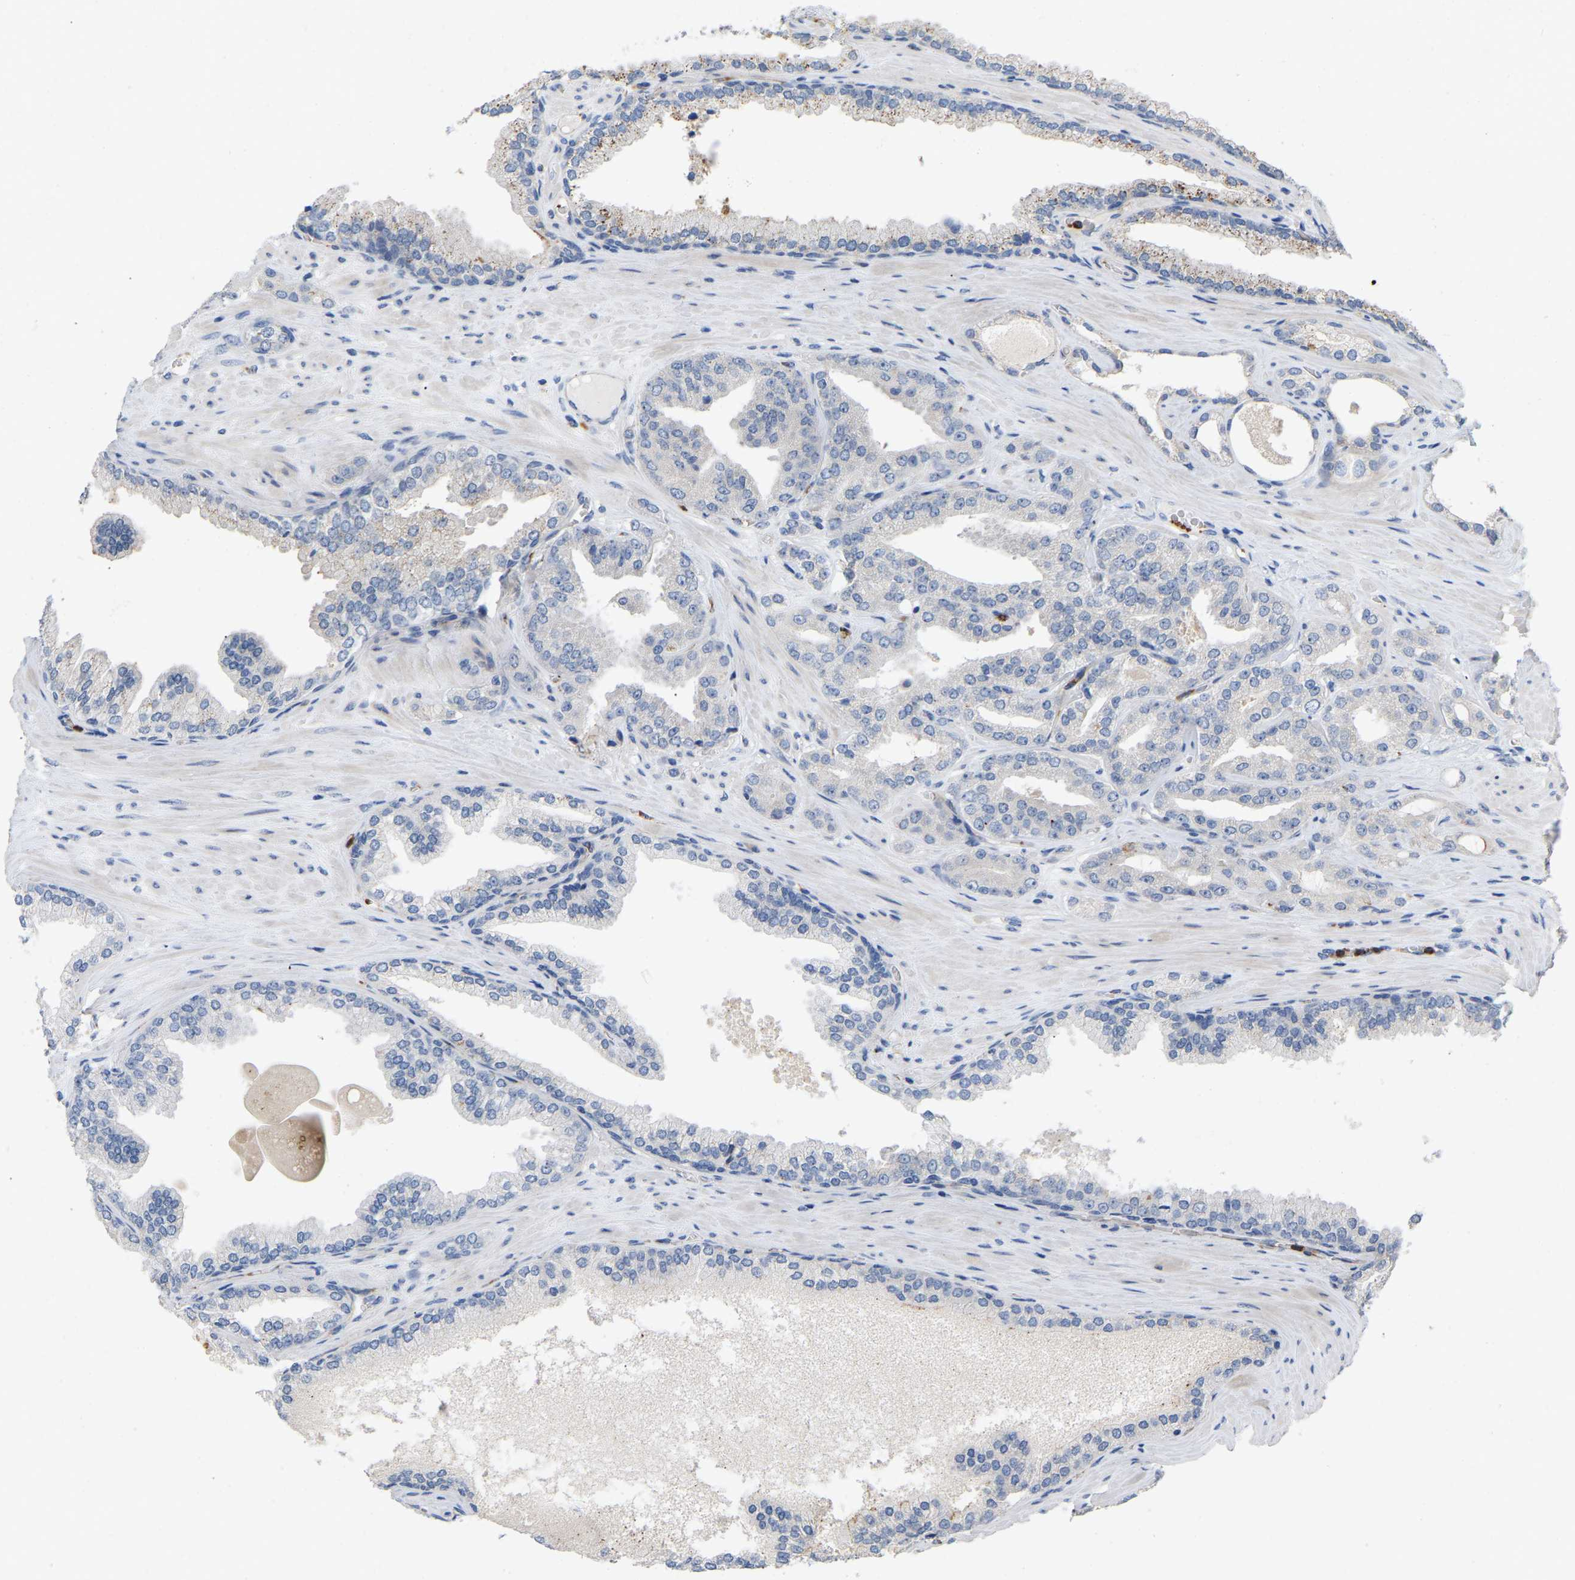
{"staining": {"intensity": "negative", "quantity": "none", "location": "none"}, "tissue": "prostate cancer", "cell_type": "Tumor cells", "image_type": "cancer", "snomed": [{"axis": "morphology", "description": "Adenocarcinoma, High grade"}, {"axis": "topography", "description": "Prostate"}], "caption": "DAB (3,3'-diaminobenzidine) immunohistochemical staining of human high-grade adenocarcinoma (prostate) shows no significant staining in tumor cells.", "gene": "RHEB", "patient": {"sex": "male", "age": 71}}